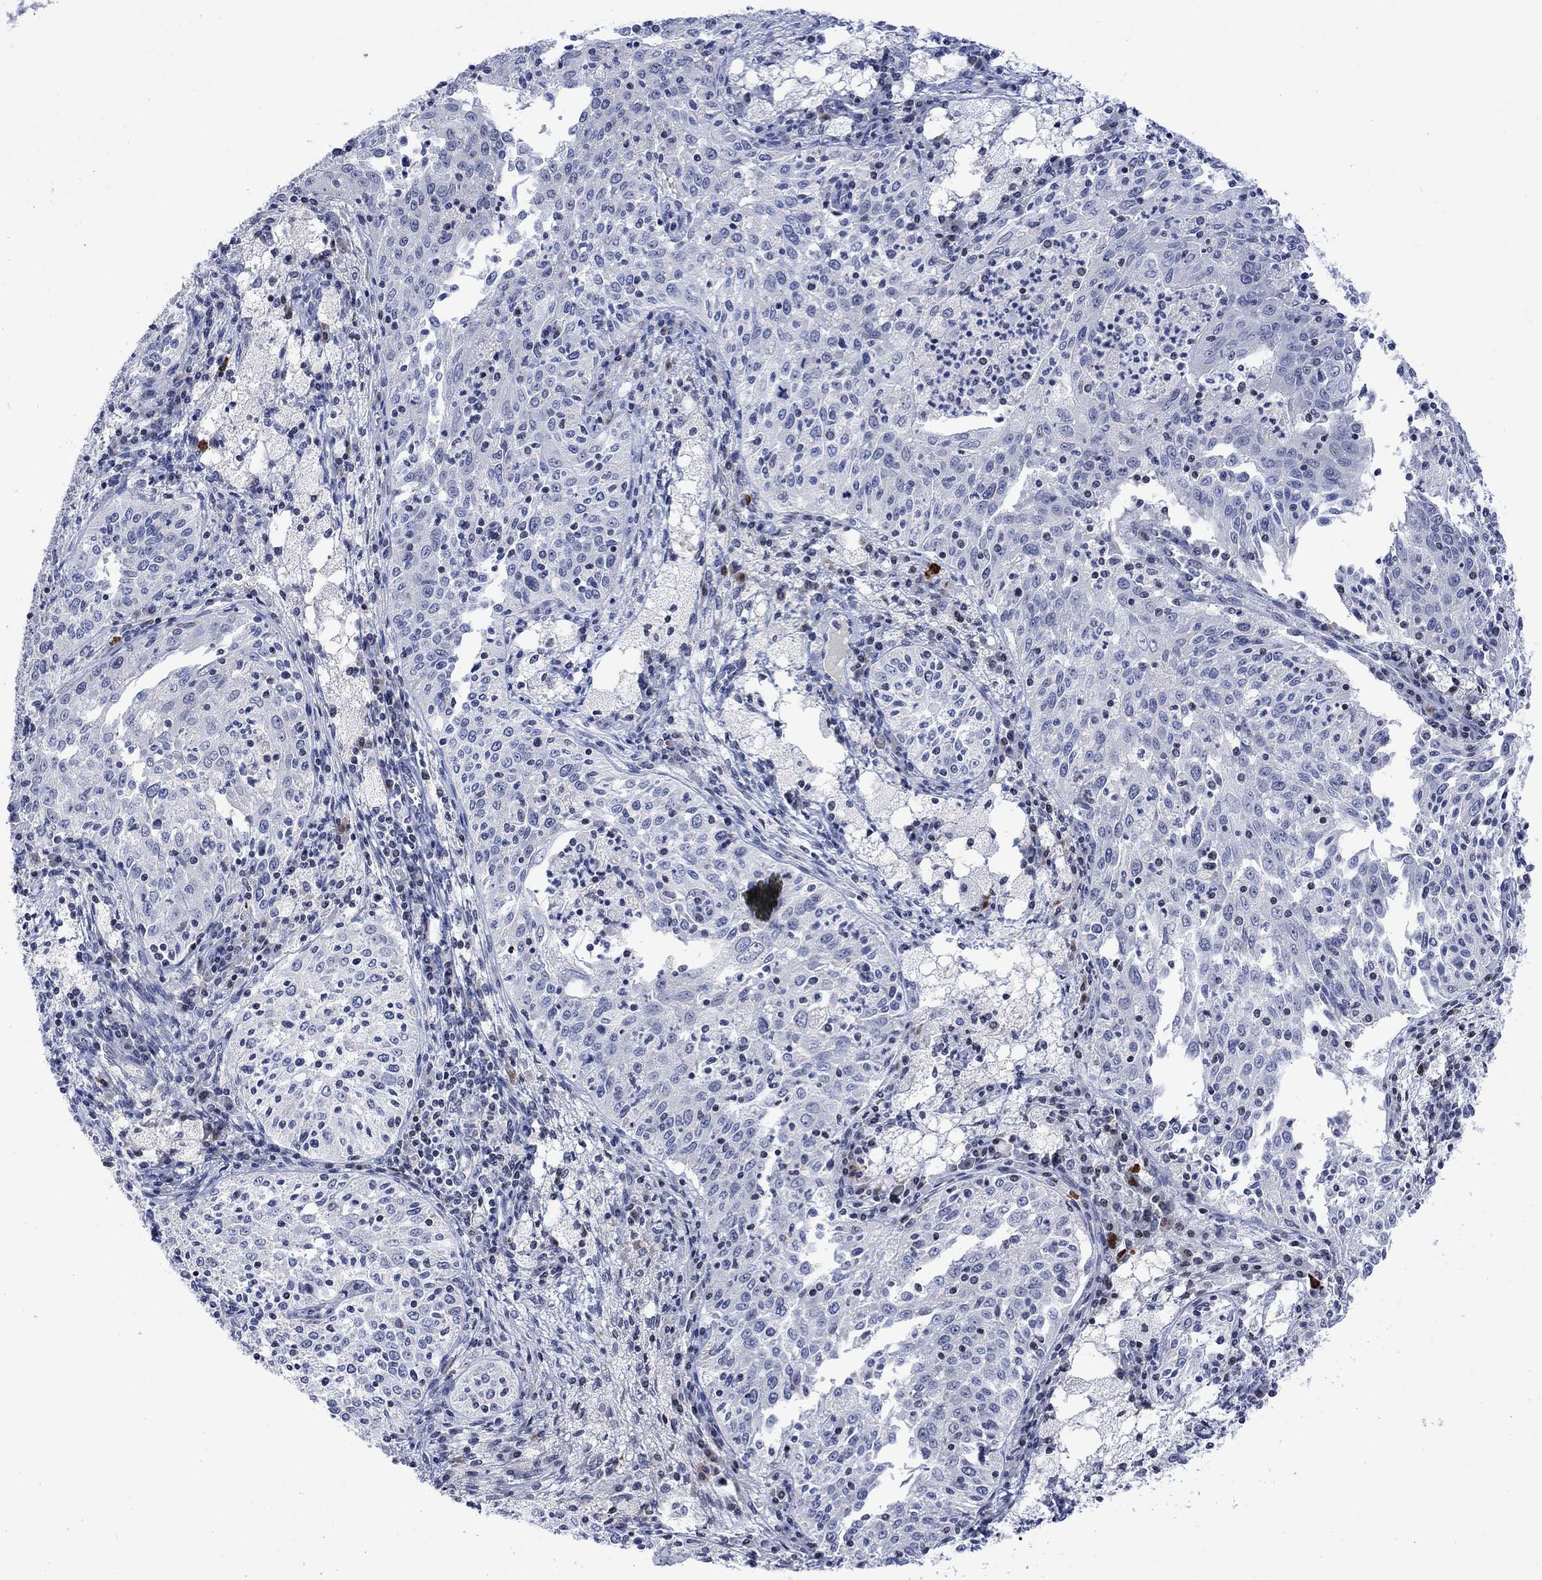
{"staining": {"intensity": "negative", "quantity": "none", "location": "none"}, "tissue": "cervical cancer", "cell_type": "Tumor cells", "image_type": "cancer", "snomed": [{"axis": "morphology", "description": "Squamous cell carcinoma, NOS"}, {"axis": "topography", "description": "Cervix"}], "caption": "The histopathology image demonstrates no significant staining in tumor cells of squamous cell carcinoma (cervical).", "gene": "DCX", "patient": {"sex": "female", "age": 41}}